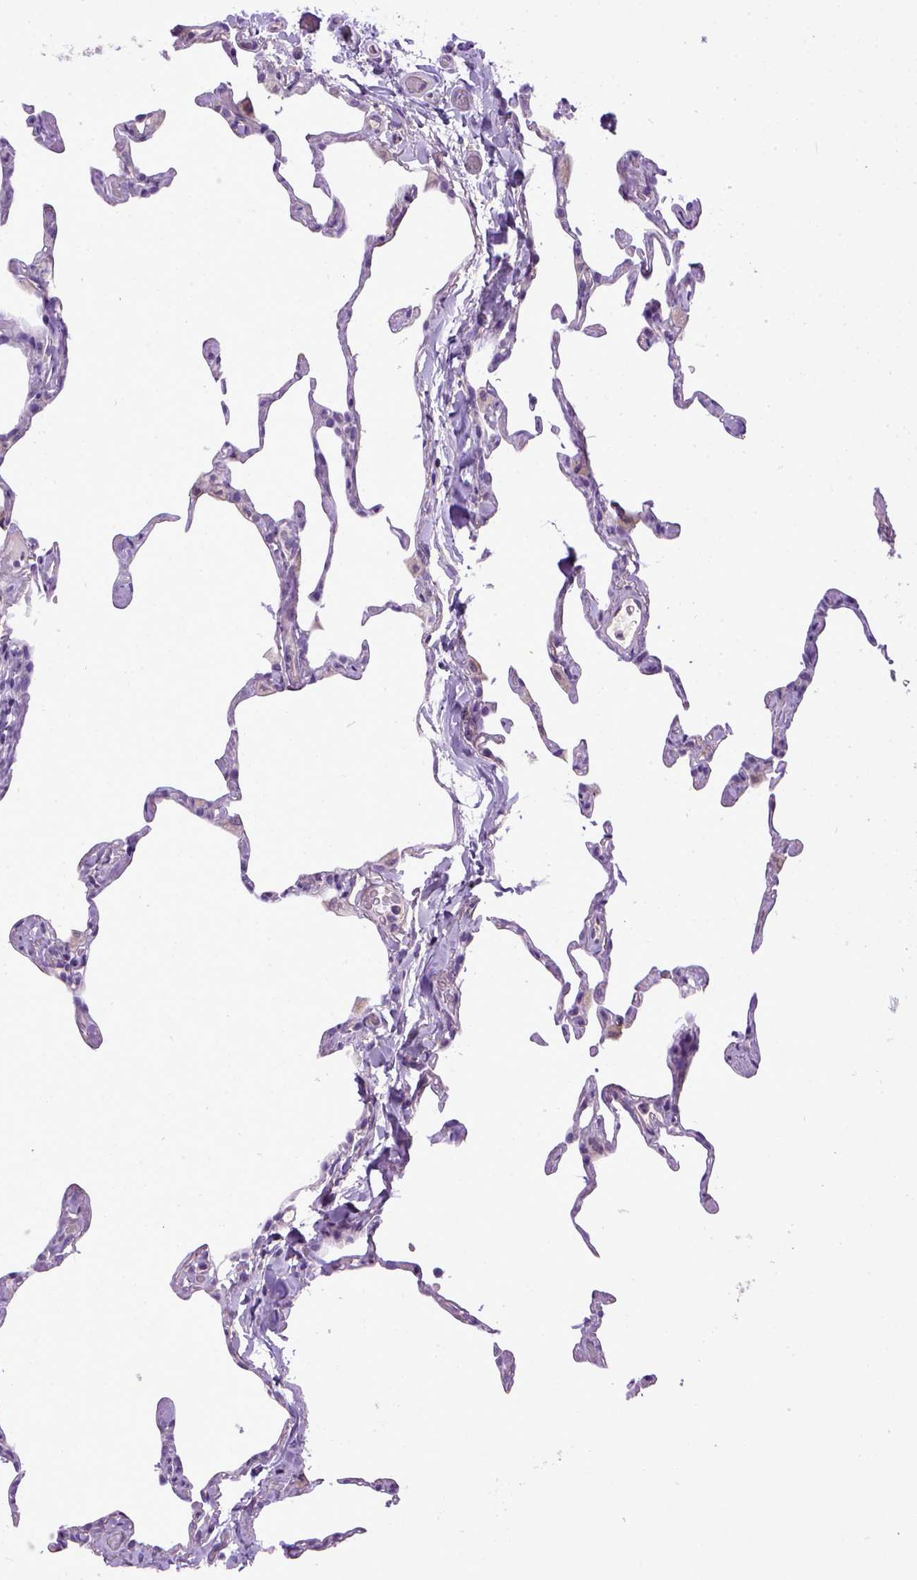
{"staining": {"intensity": "negative", "quantity": "none", "location": "none"}, "tissue": "lung", "cell_type": "Alveolar cells", "image_type": "normal", "snomed": [{"axis": "morphology", "description": "Normal tissue, NOS"}, {"axis": "topography", "description": "Lung"}], "caption": "The micrograph displays no significant positivity in alveolar cells of lung. Nuclei are stained in blue.", "gene": "ENG", "patient": {"sex": "male", "age": 65}}